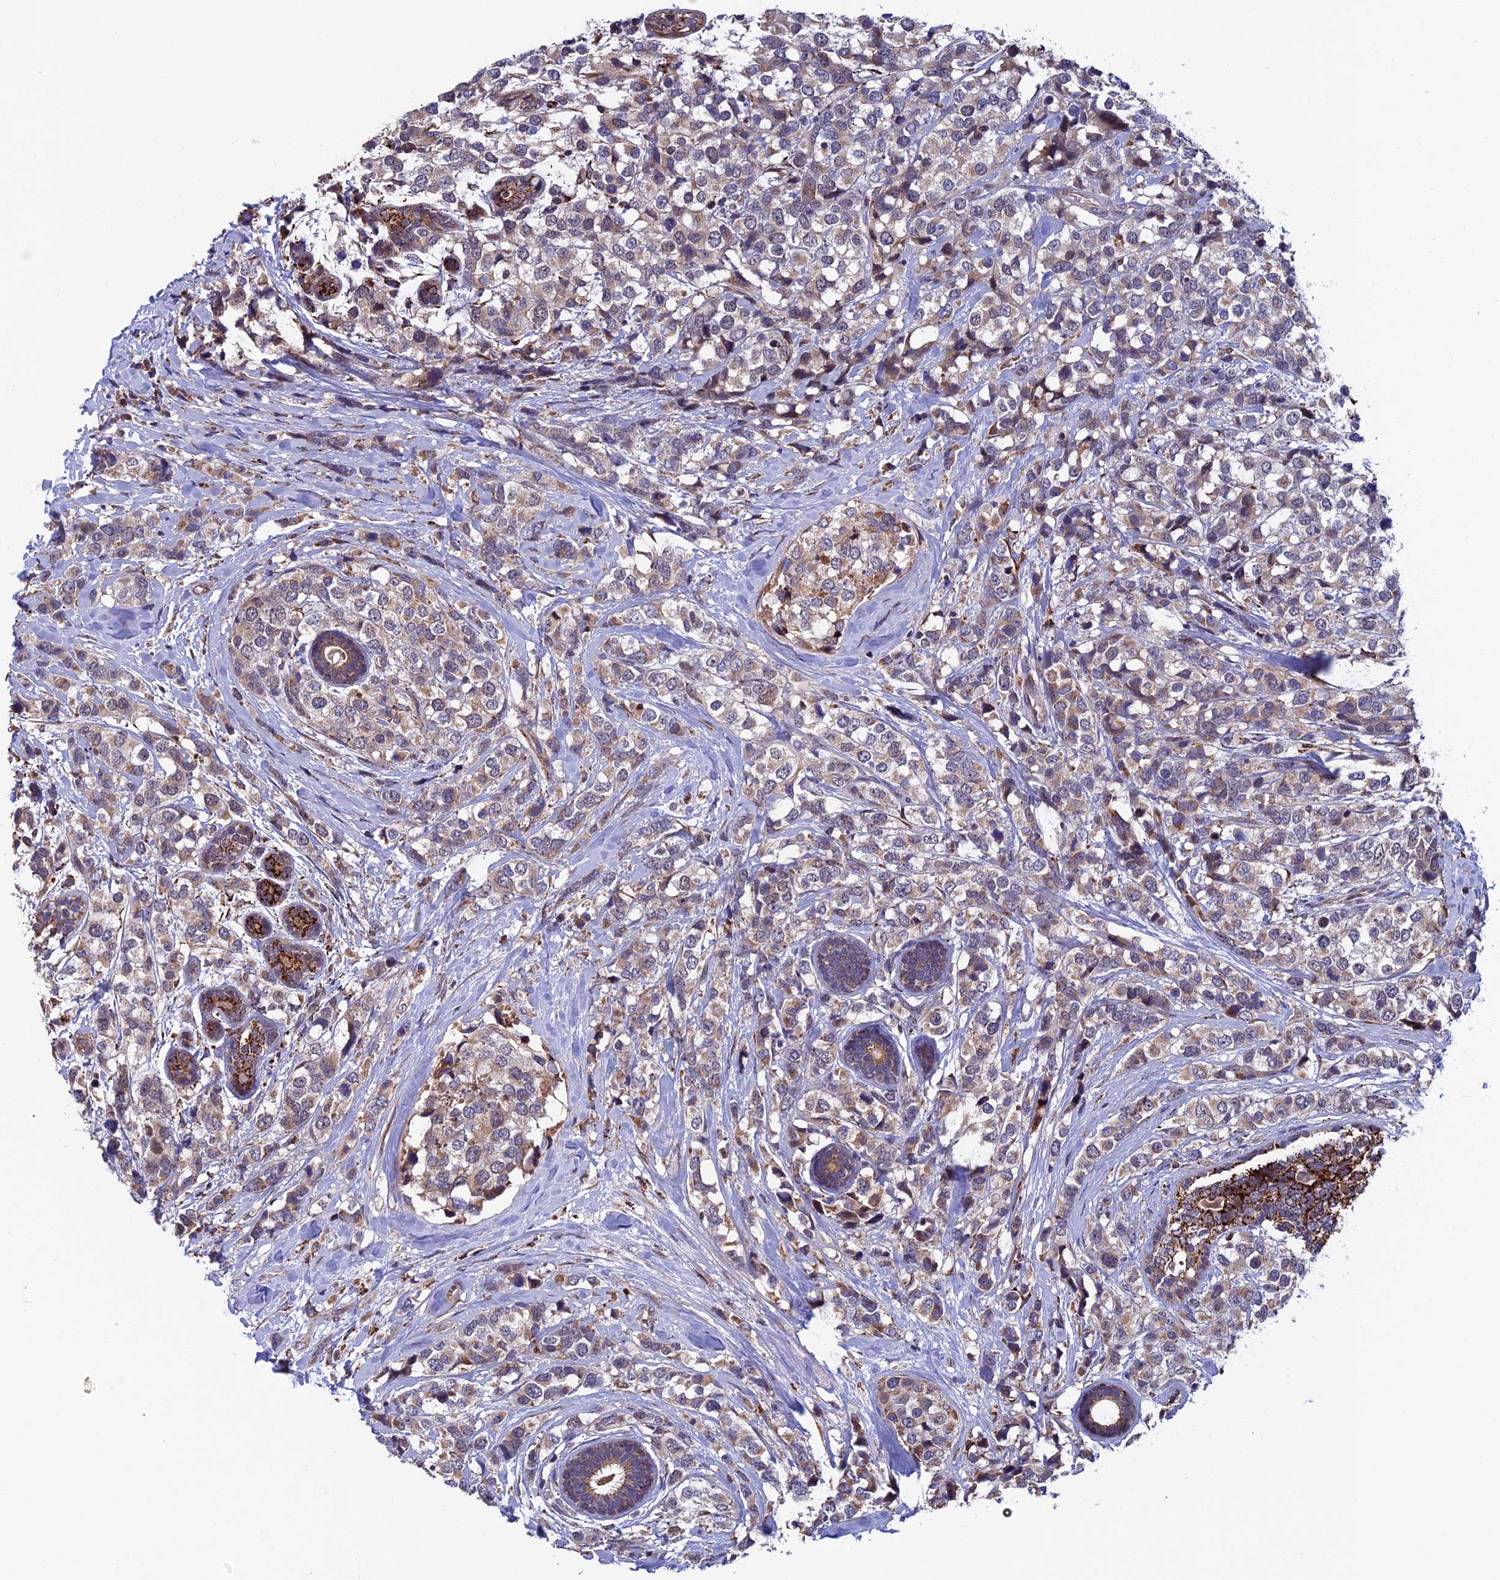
{"staining": {"intensity": "weak", "quantity": ">75%", "location": "cytoplasmic/membranous"}, "tissue": "breast cancer", "cell_type": "Tumor cells", "image_type": "cancer", "snomed": [{"axis": "morphology", "description": "Lobular carcinoma"}, {"axis": "topography", "description": "Breast"}], "caption": "Human breast cancer stained with a brown dye reveals weak cytoplasmic/membranous positive positivity in about >75% of tumor cells.", "gene": "RNF17", "patient": {"sex": "female", "age": 59}}